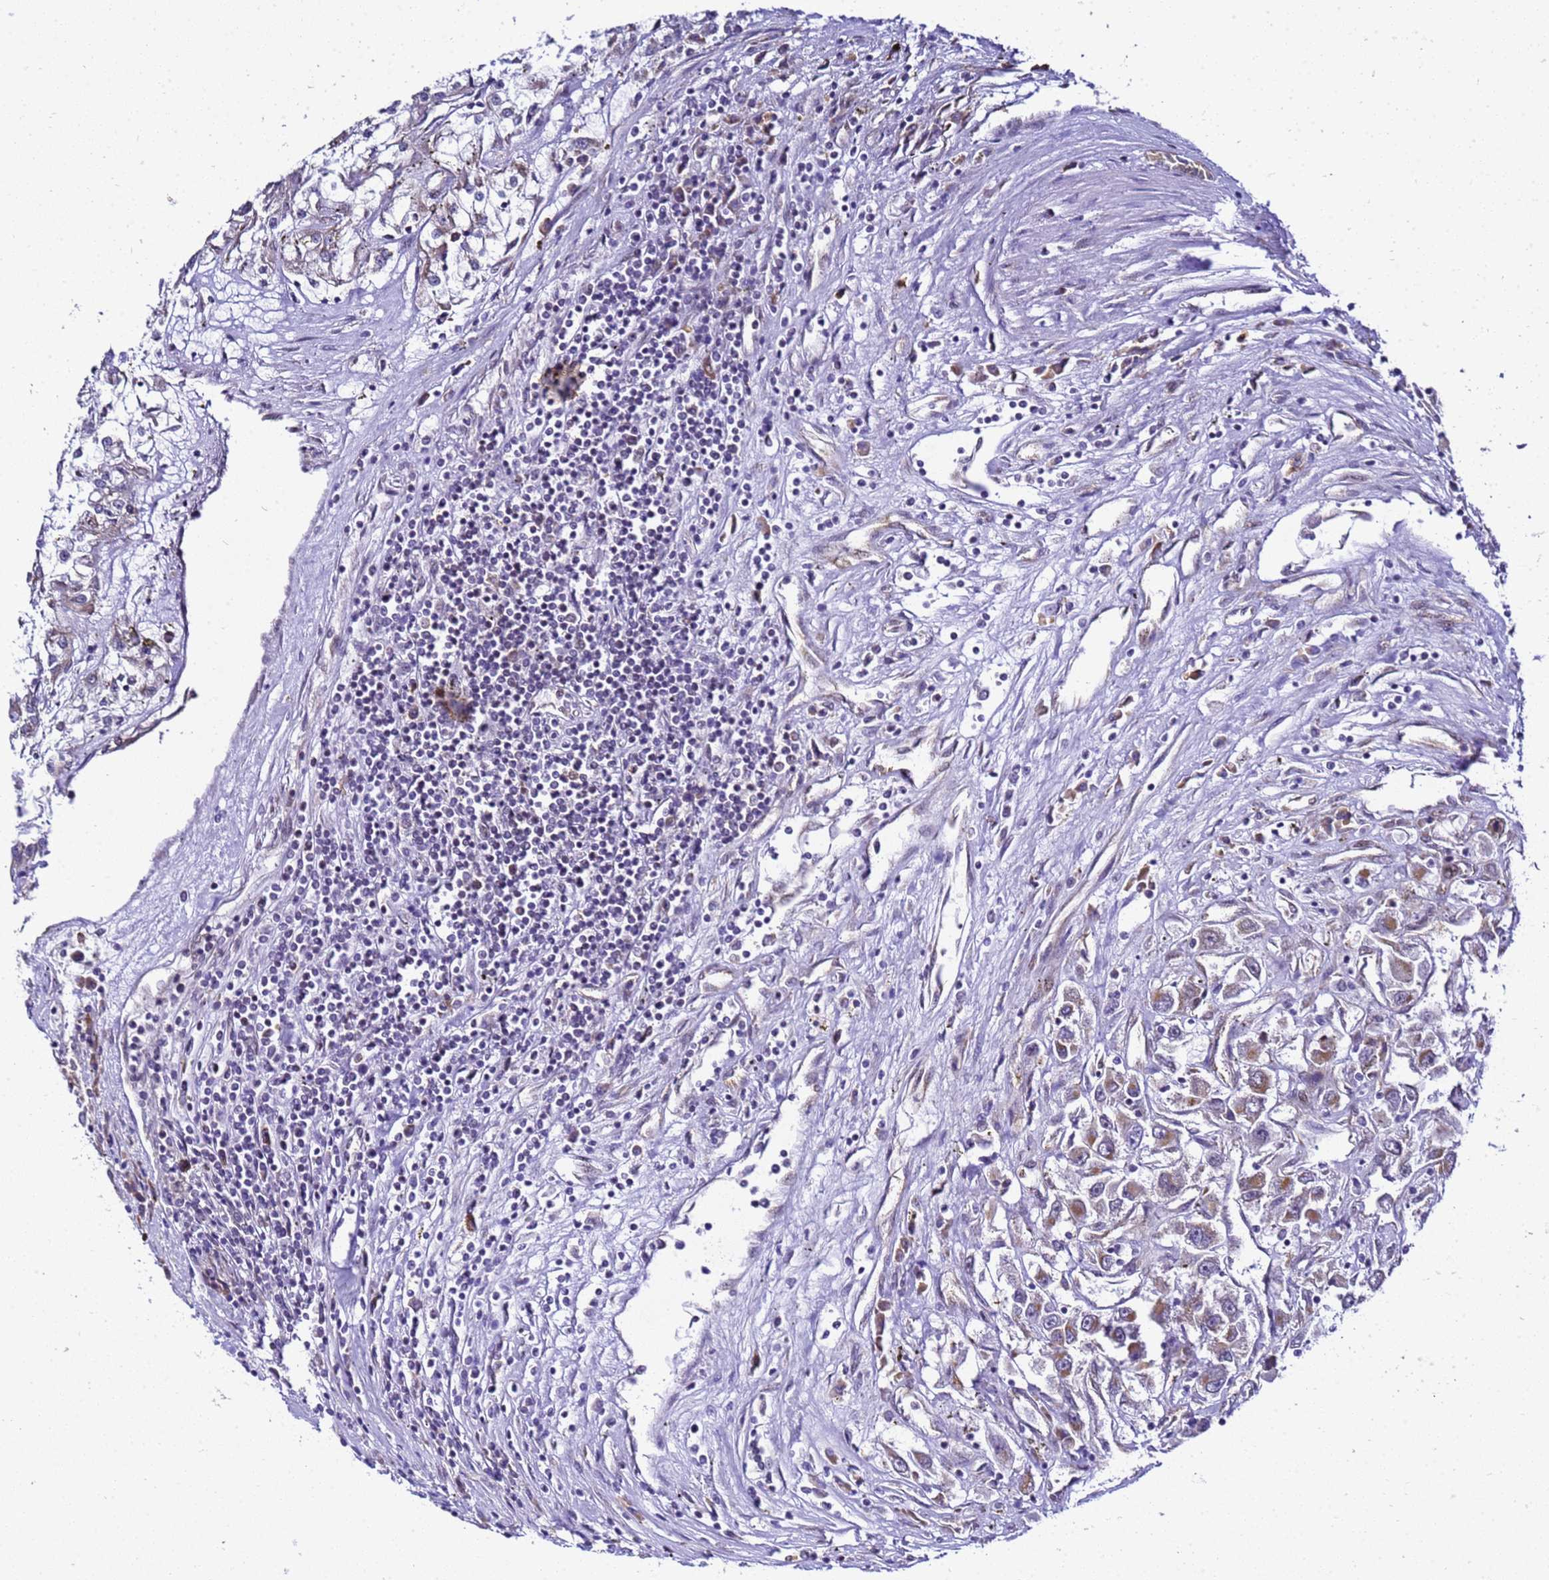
{"staining": {"intensity": "weak", "quantity": "<25%", "location": "cytoplasmic/membranous"}, "tissue": "renal cancer", "cell_type": "Tumor cells", "image_type": "cancer", "snomed": [{"axis": "morphology", "description": "Adenocarcinoma, NOS"}, {"axis": "topography", "description": "Kidney"}], "caption": "Adenocarcinoma (renal) was stained to show a protein in brown. There is no significant positivity in tumor cells.", "gene": "SMN1", "patient": {"sex": "female", "age": 52}}